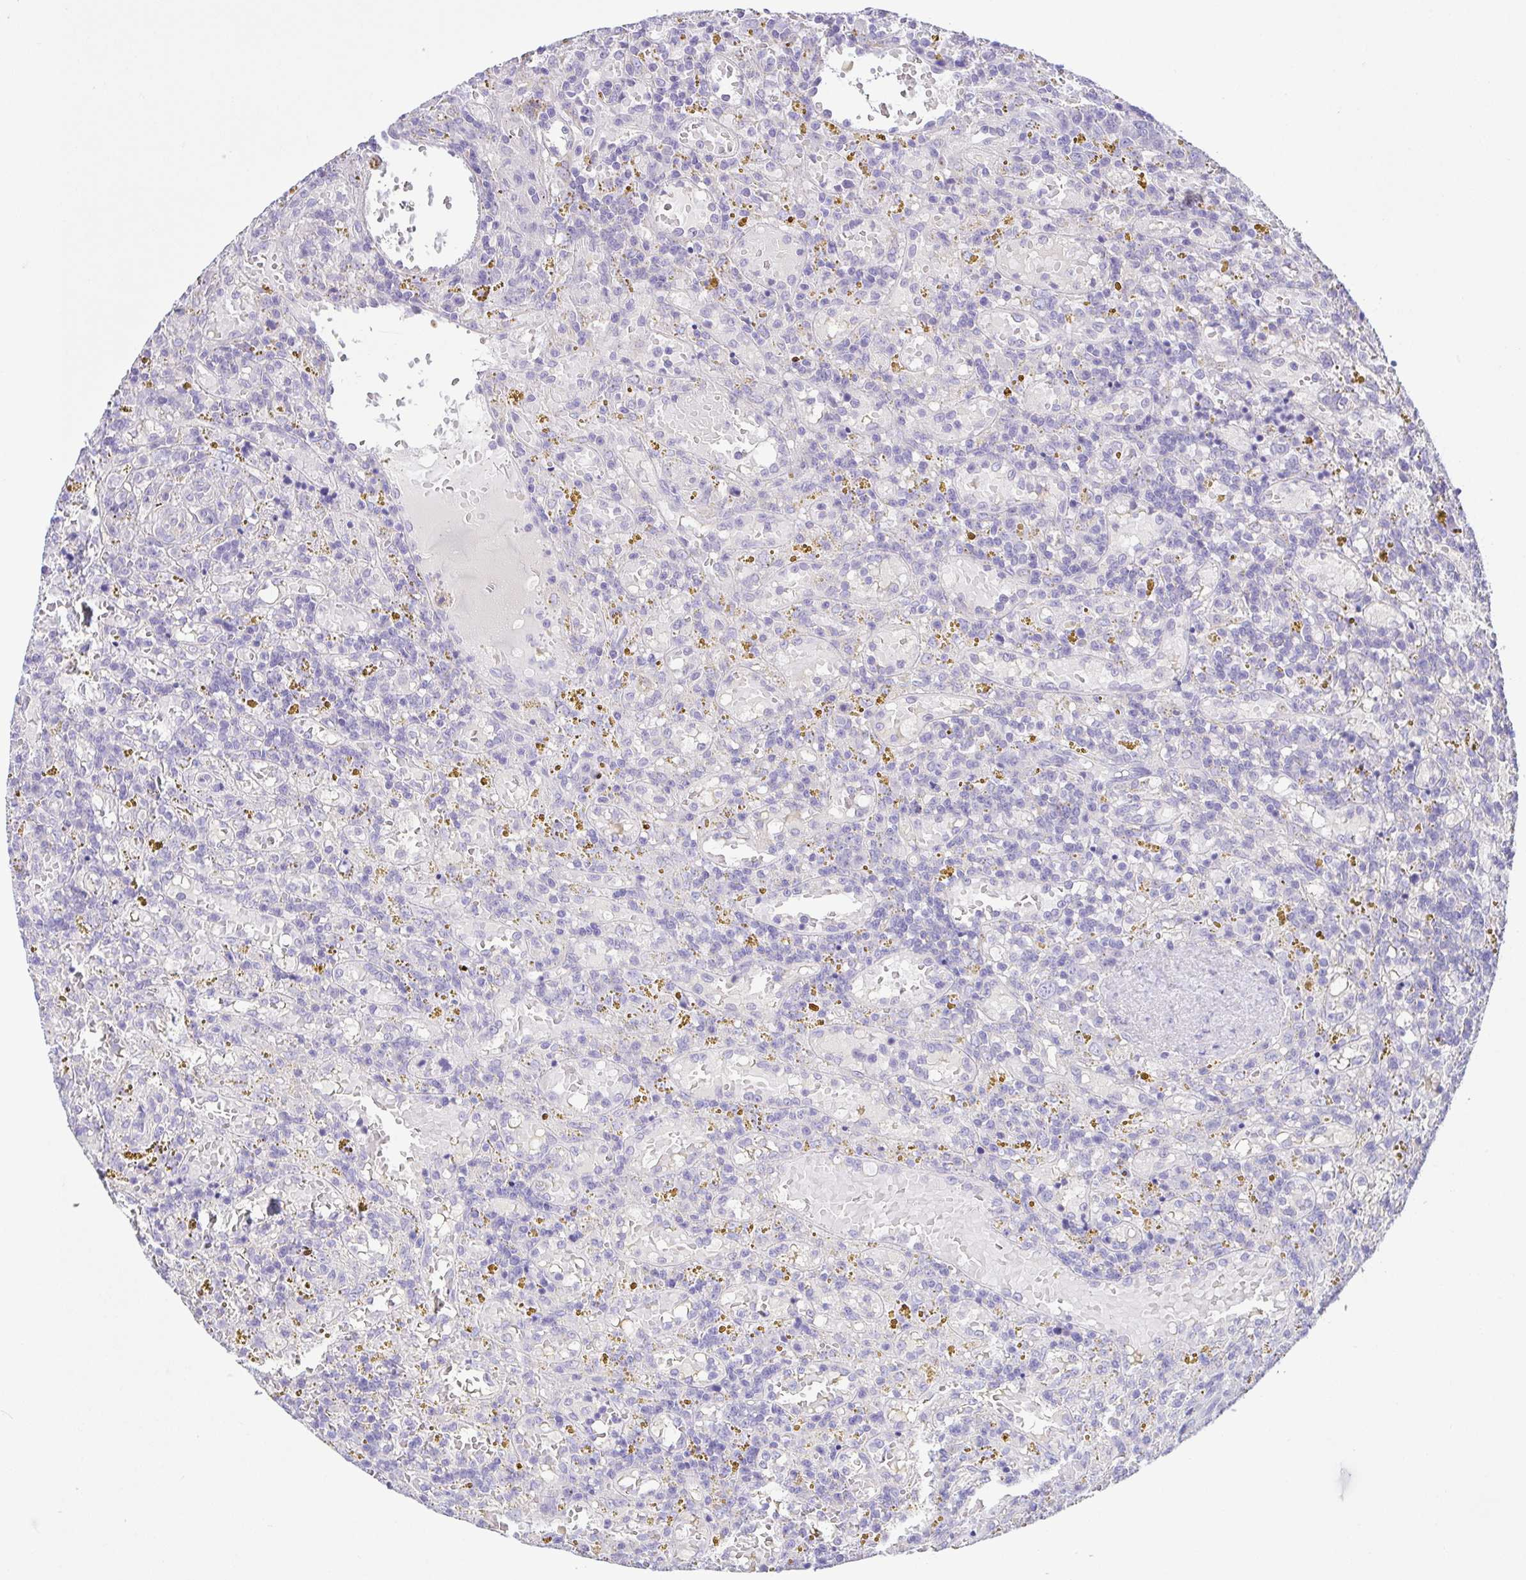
{"staining": {"intensity": "negative", "quantity": "none", "location": "none"}, "tissue": "lymphoma", "cell_type": "Tumor cells", "image_type": "cancer", "snomed": [{"axis": "morphology", "description": "Malignant lymphoma, non-Hodgkin's type, Low grade"}, {"axis": "topography", "description": "Spleen"}], "caption": "The image displays no staining of tumor cells in malignant lymphoma, non-Hodgkin's type (low-grade). (Immunohistochemistry, brightfield microscopy, high magnification).", "gene": "KRTDAP", "patient": {"sex": "female", "age": 65}}